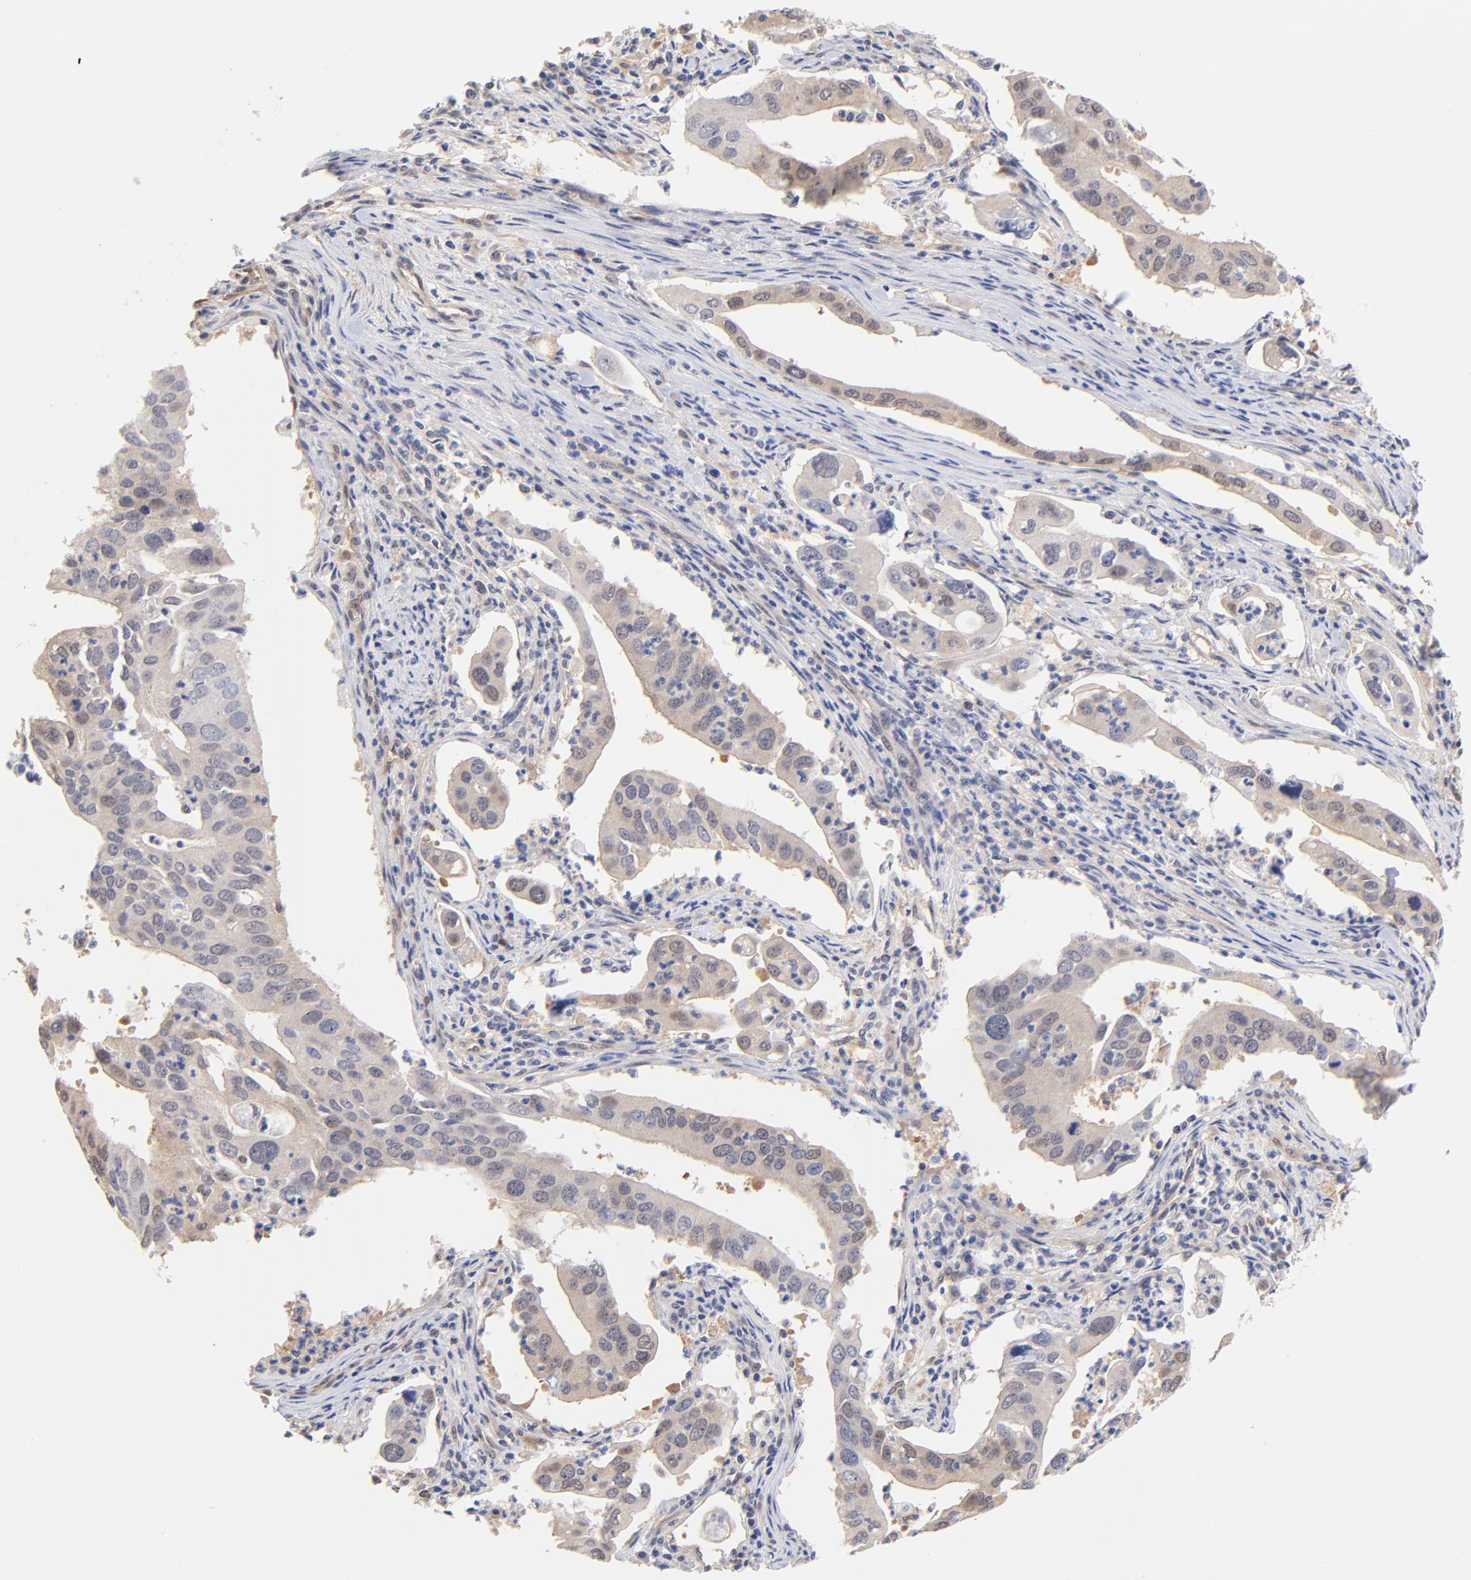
{"staining": {"intensity": "weak", "quantity": "<25%", "location": "cytoplasmic/membranous,nuclear"}, "tissue": "lung cancer", "cell_type": "Tumor cells", "image_type": "cancer", "snomed": [{"axis": "morphology", "description": "Adenocarcinoma, NOS"}, {"axis": "topography", "description": "Lung"}], "caption": "Immunohistochemical staining of lung cancer displays no significant staining in tumor cells. (DAB (3,3'-diaminobenzidine) immunohistochemistry (IHC) visualized using brightfield microscopy, high magnification).", "gene": "TXNL1", "patient": {"sex": "male", "age": 48}}